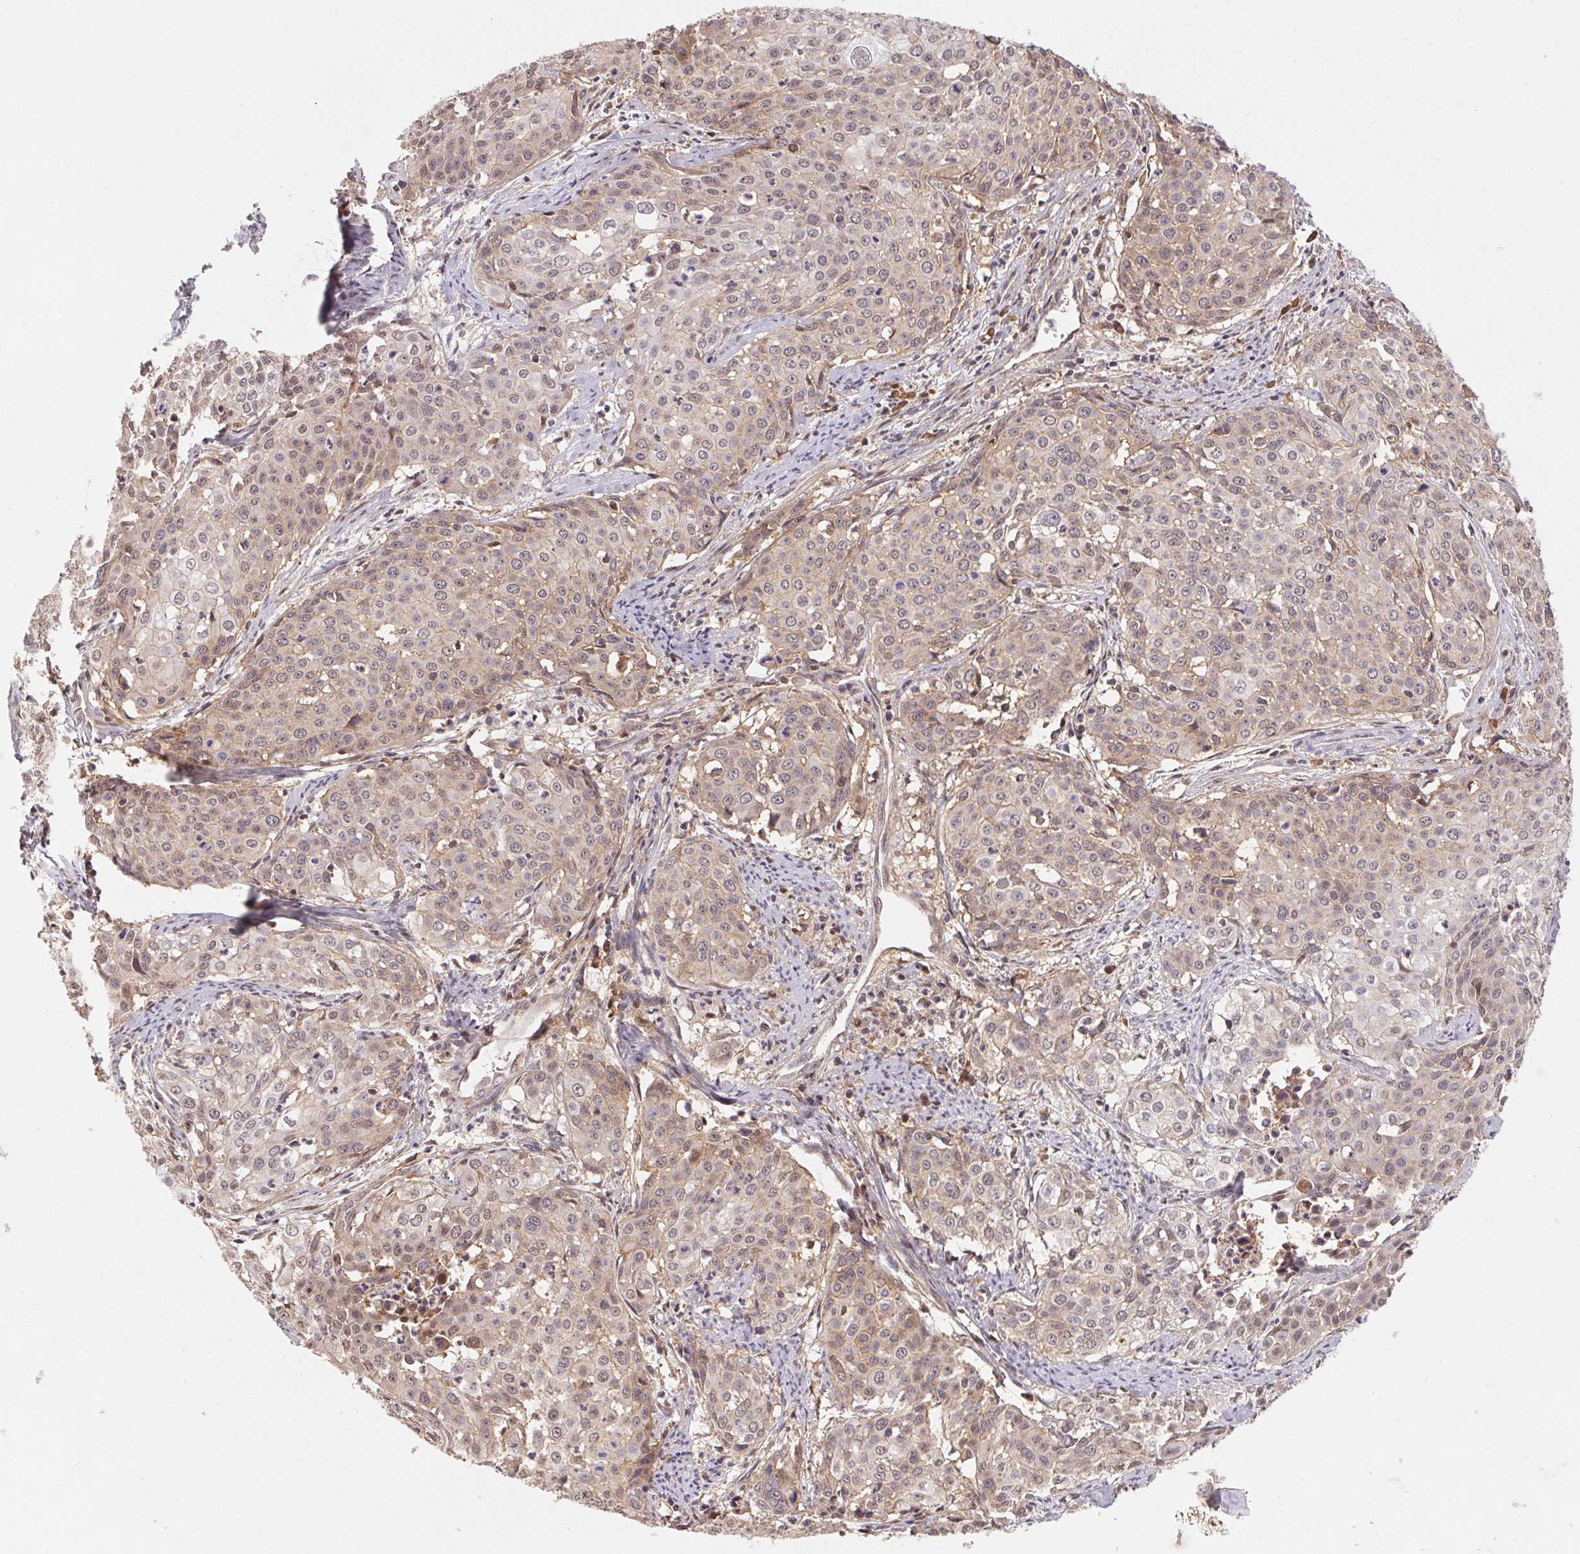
{"staining": {"intensity": "weak", "quantity": "25%-75%", "location": "cytoplasmic/membranous,nuclear"}, "tissue": "cervical cancer", "cell_type": "Tumor cells", "image_type": "cancer", "snomed": [{"axis": "morphology", "description": "Squamous cell carcinoma, NOS"}, {"axis": "topography", "description": "Cervix"}], "caption": "Weak cytoplasmic/membranous and nuclear protein staining is present in approximately 25%-75% of tumor cells in cervical squamous cell carcinoma. (Brightfield microscopy of DAB IHC at high magnification).", "gene": "SLC52A2", "patient": {"sex": "female", "age": 39}}